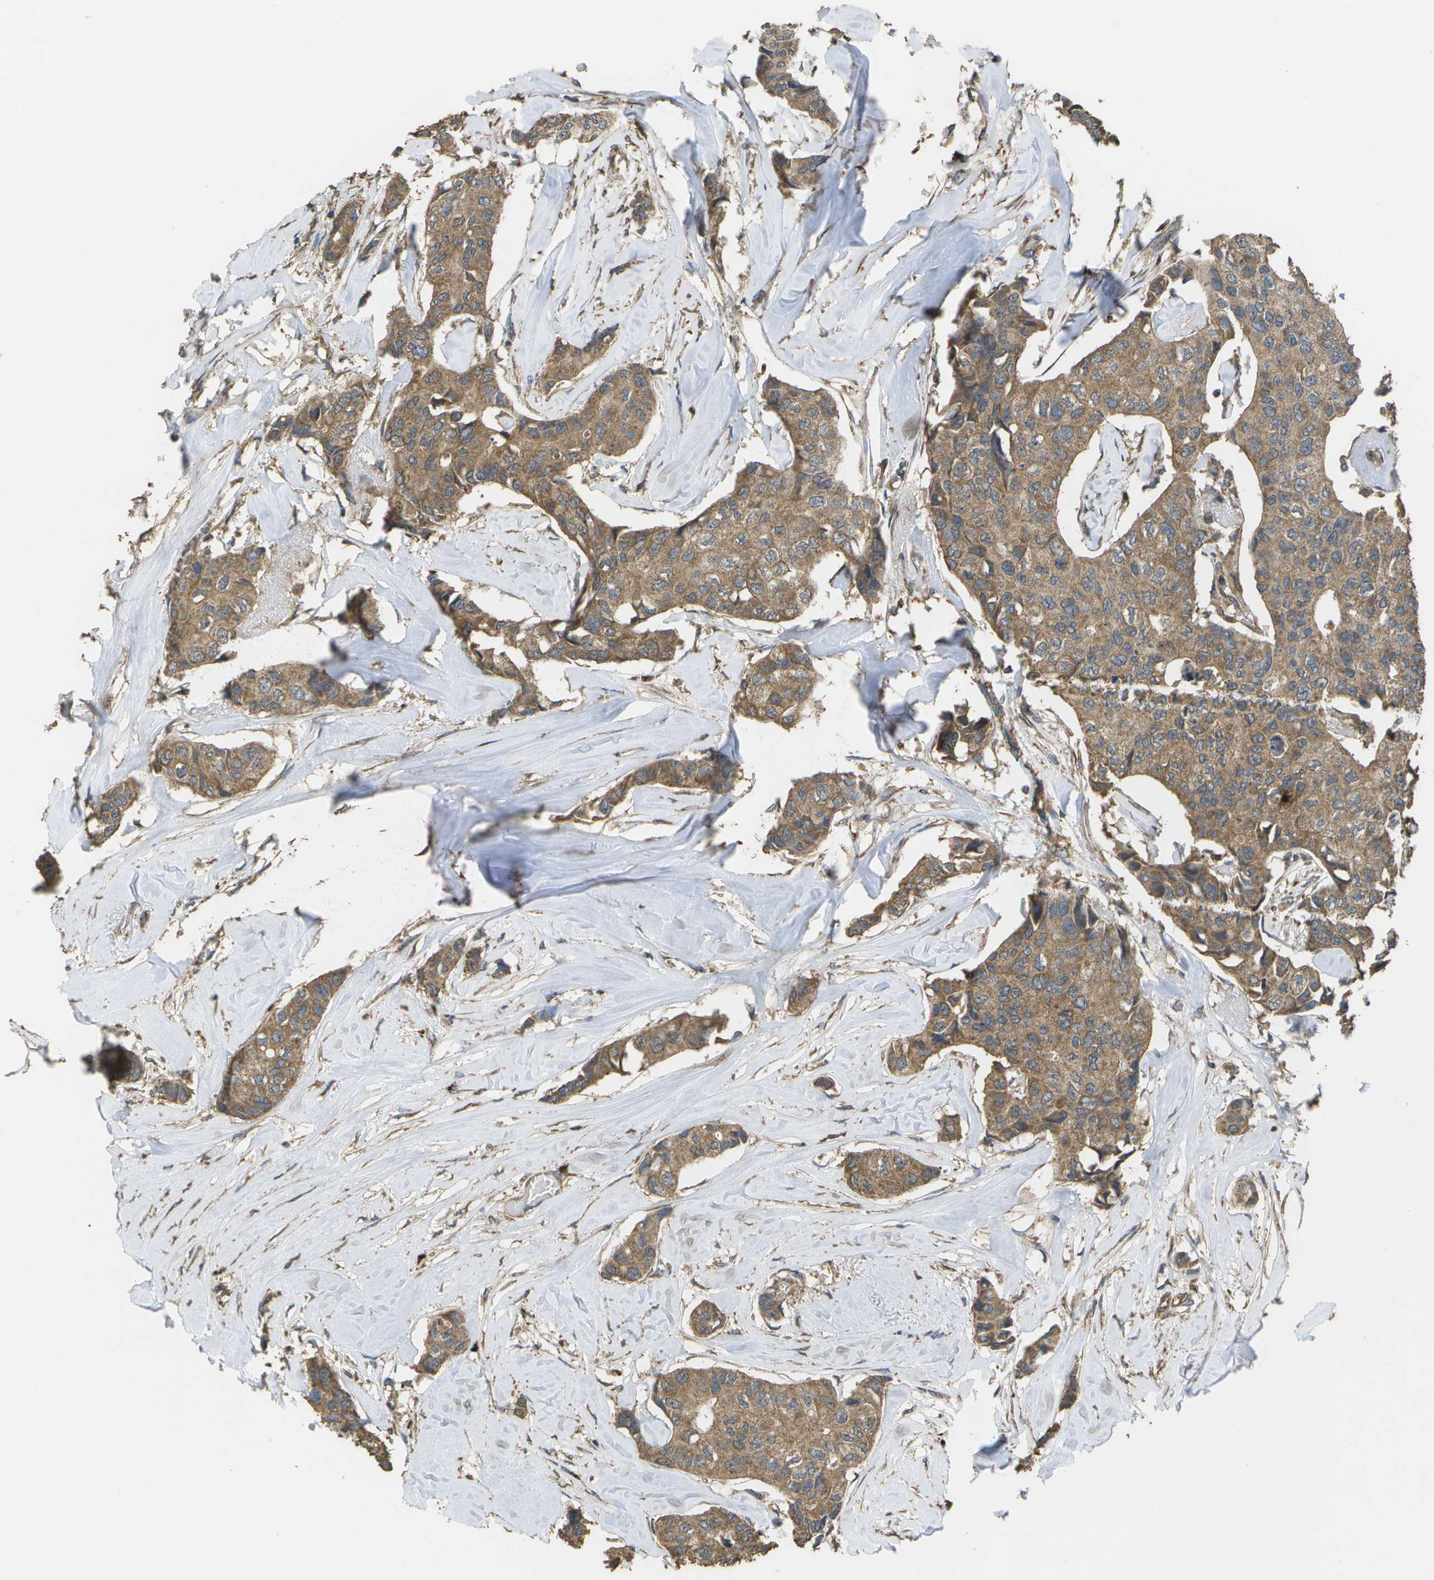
{"staining": {"intensity": "moderate", "quantity": ">75%", "location": "cytoplasmic/membranous"}, "tissue": "breast cancer", "cell_type": "Tumor cells", "image_type": "cancer", "snomed": [{"axis": "morphology", "description": "Duct carcinoma"}, {"axis": "topography", "description": "Breast"}], "caption": "DAB (3,3'-diaminobenzidine) immunohistochemical staining of human breast cancer demonstrates moderate cytoplasmic/membranous protein expression in about >75% of tumor cells.", "gene": "SACS", "patient": {"sex": "female", "age": 80}}